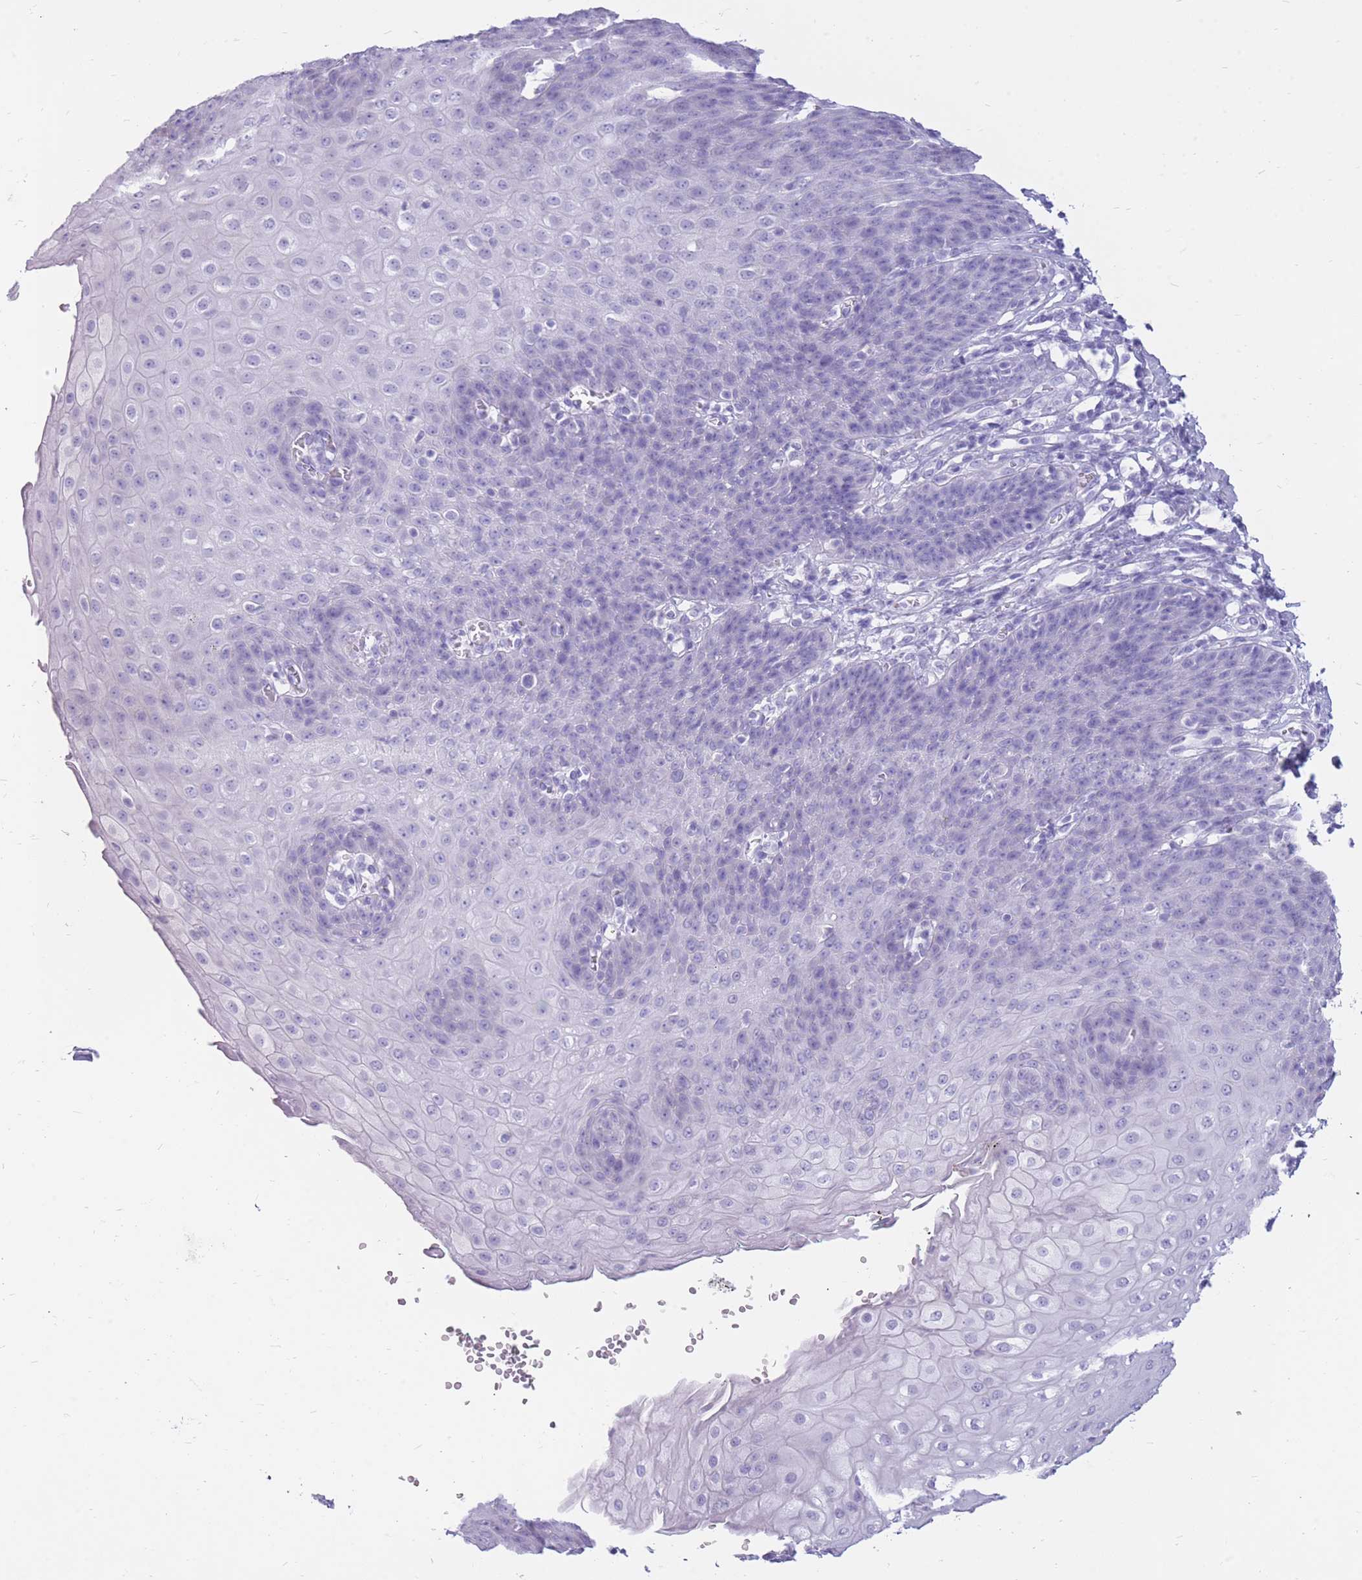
{"staining": {"intensity": "negative", "quantity": "none", "location": "none"}, "tissue": "esophagus", "cell_type": "Squamous epithelial cells", "image_type": "normal", "snomed": [{"axis": "morphology", "description": "Normal tissue, NOS"}, {"axis": "topography", "description": "Esophagus"}], "caption": "IHC of normal human esophagus shows no positivity in squamous epithelial cells. Nuclei are stained in blue.", "gene": "CYP21A2", "patient": {"sex": "male", "age": 71}}